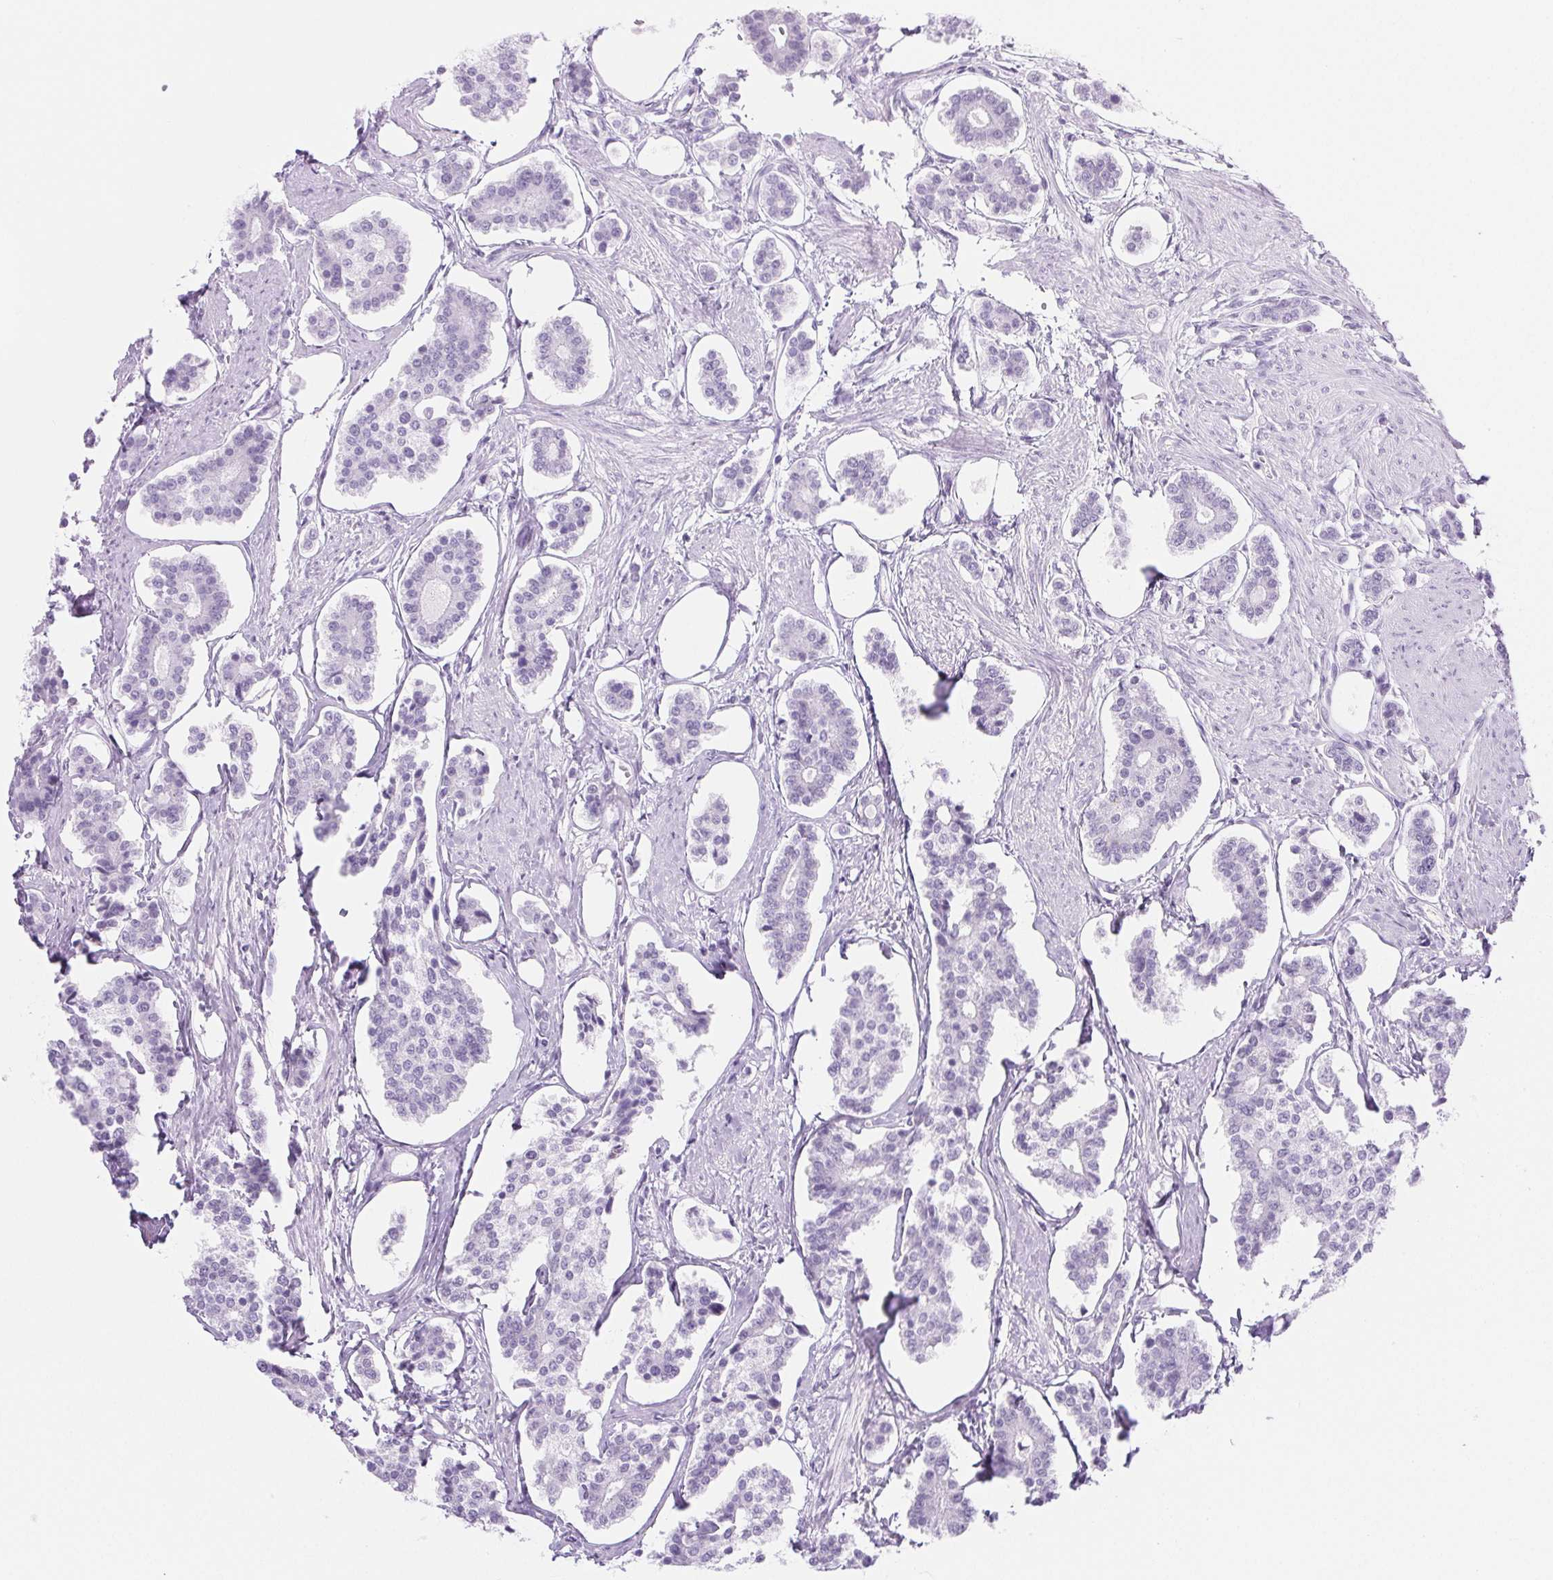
{"staining": {"intensity": "negative", "quantity": "none", "location": "none"}, "tissue": "carcinoid", "cell_type": "Tumor cells", "image_type": "cancer", "snomed": [{"axis": "morphology", "description": "Carcinoid, malignant, NOS"}, {"axis": "topography", "description": "Small intestine"}], "caption": "Tumor cells show no significant staining in malignant carcinoid.", "gene": "PI3", "patient": {"sex": "female", "age": 65}}